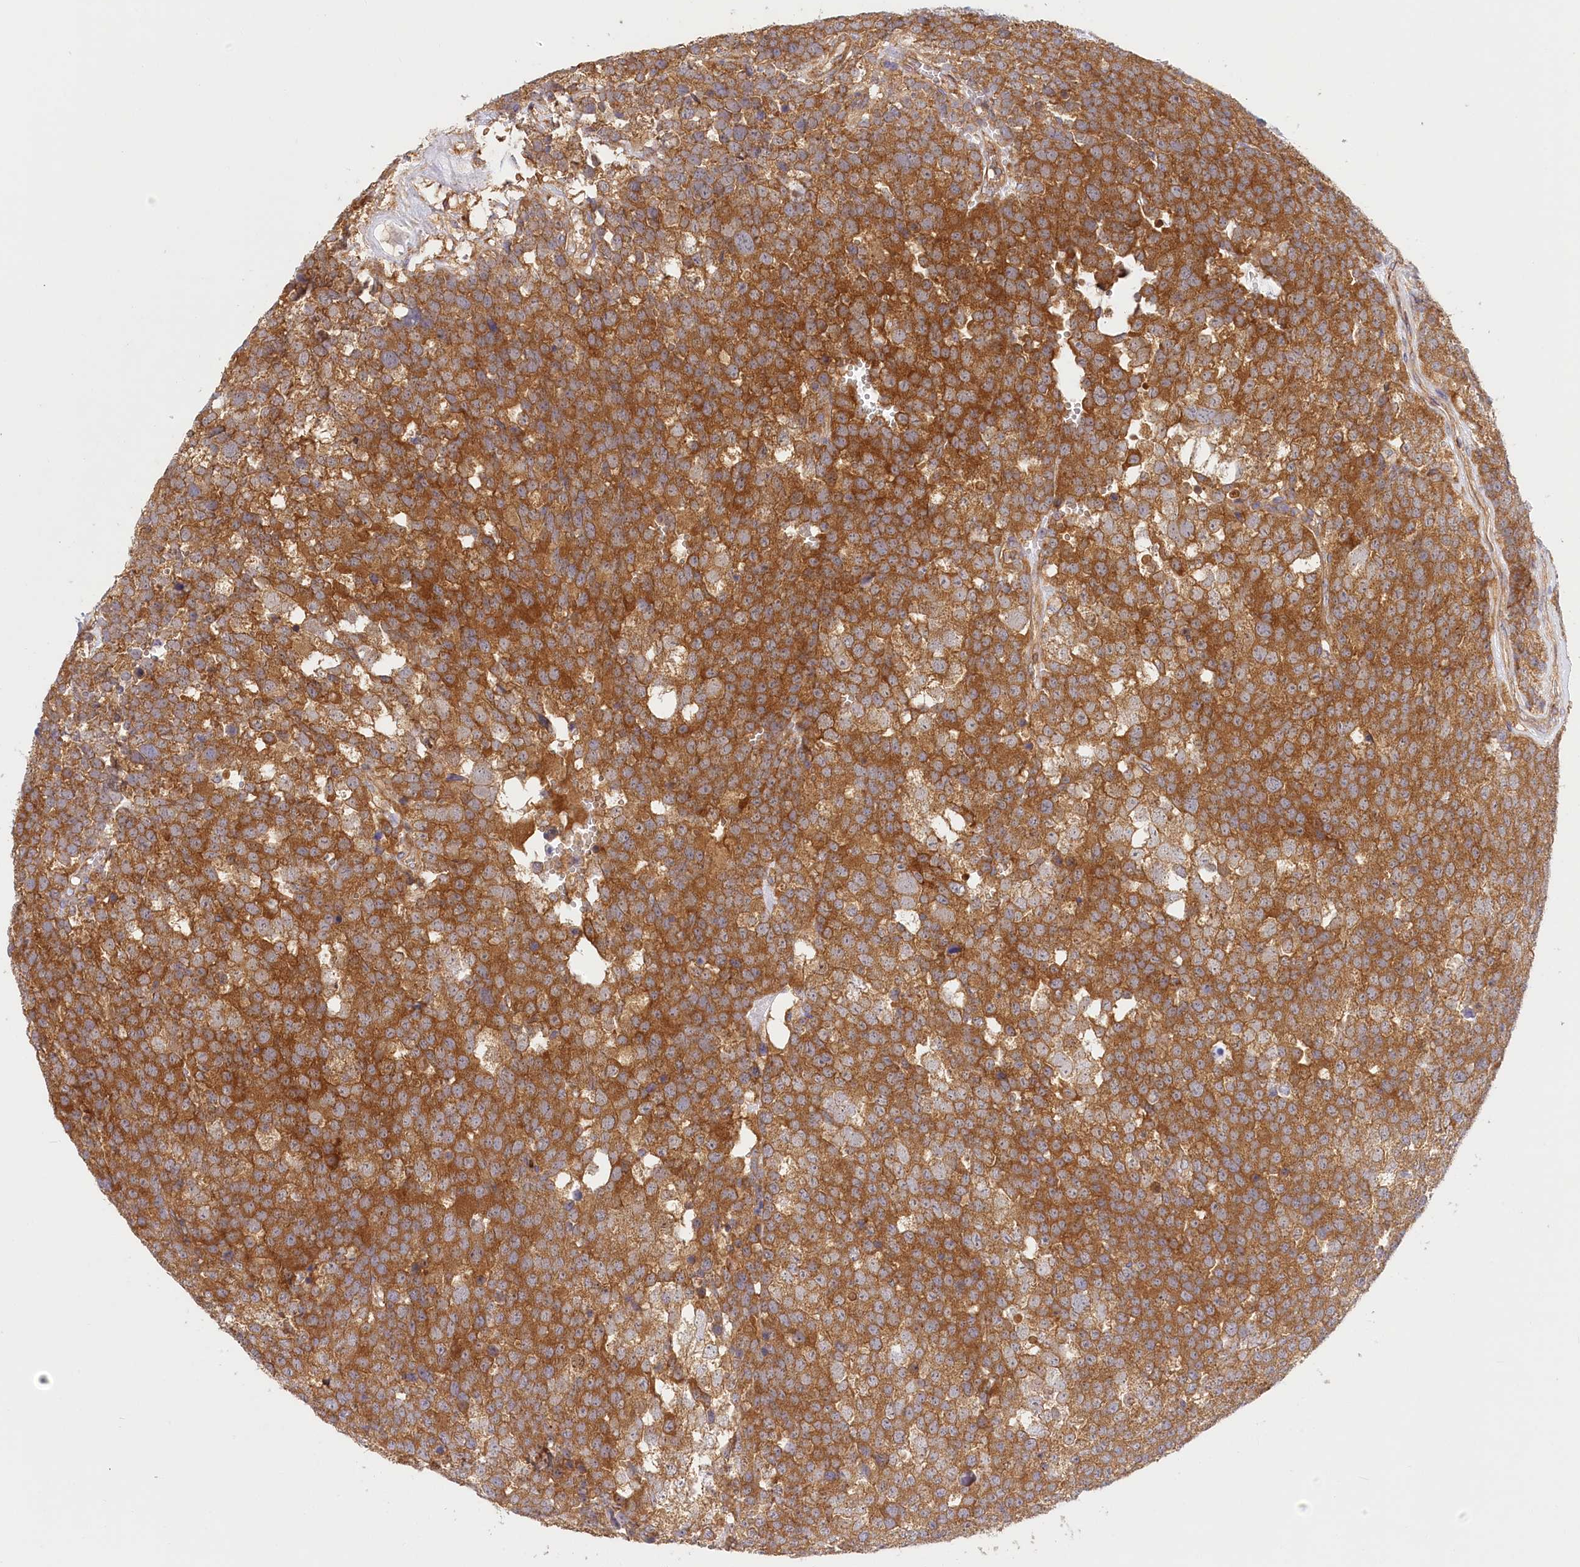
{"staining": {"intensity": "strong", "quantity": ">75%", "location": "cytoplasmic/membranous"}, "tissue": "testis cancer", "cell_type": "Tumor cells", "image_type": "cancer", "snomed": [{"axis": "morphology", "description": "Seminoma, NOS"}, {"axis": "topography", "description": "Testis"}], "caption": "IHC micrograph of neoplastic tissue: testis cancer (seminoma) stained using immunohistochemistry (IHC) reveals high levels of strong protein expression localized specifically in the cytoplasmic/membranous of tumor cells, appearing as a cytoplasmic/membranous brown color.", "gene": "UMPS", "patient": {"sex": "male", "age": 71}}